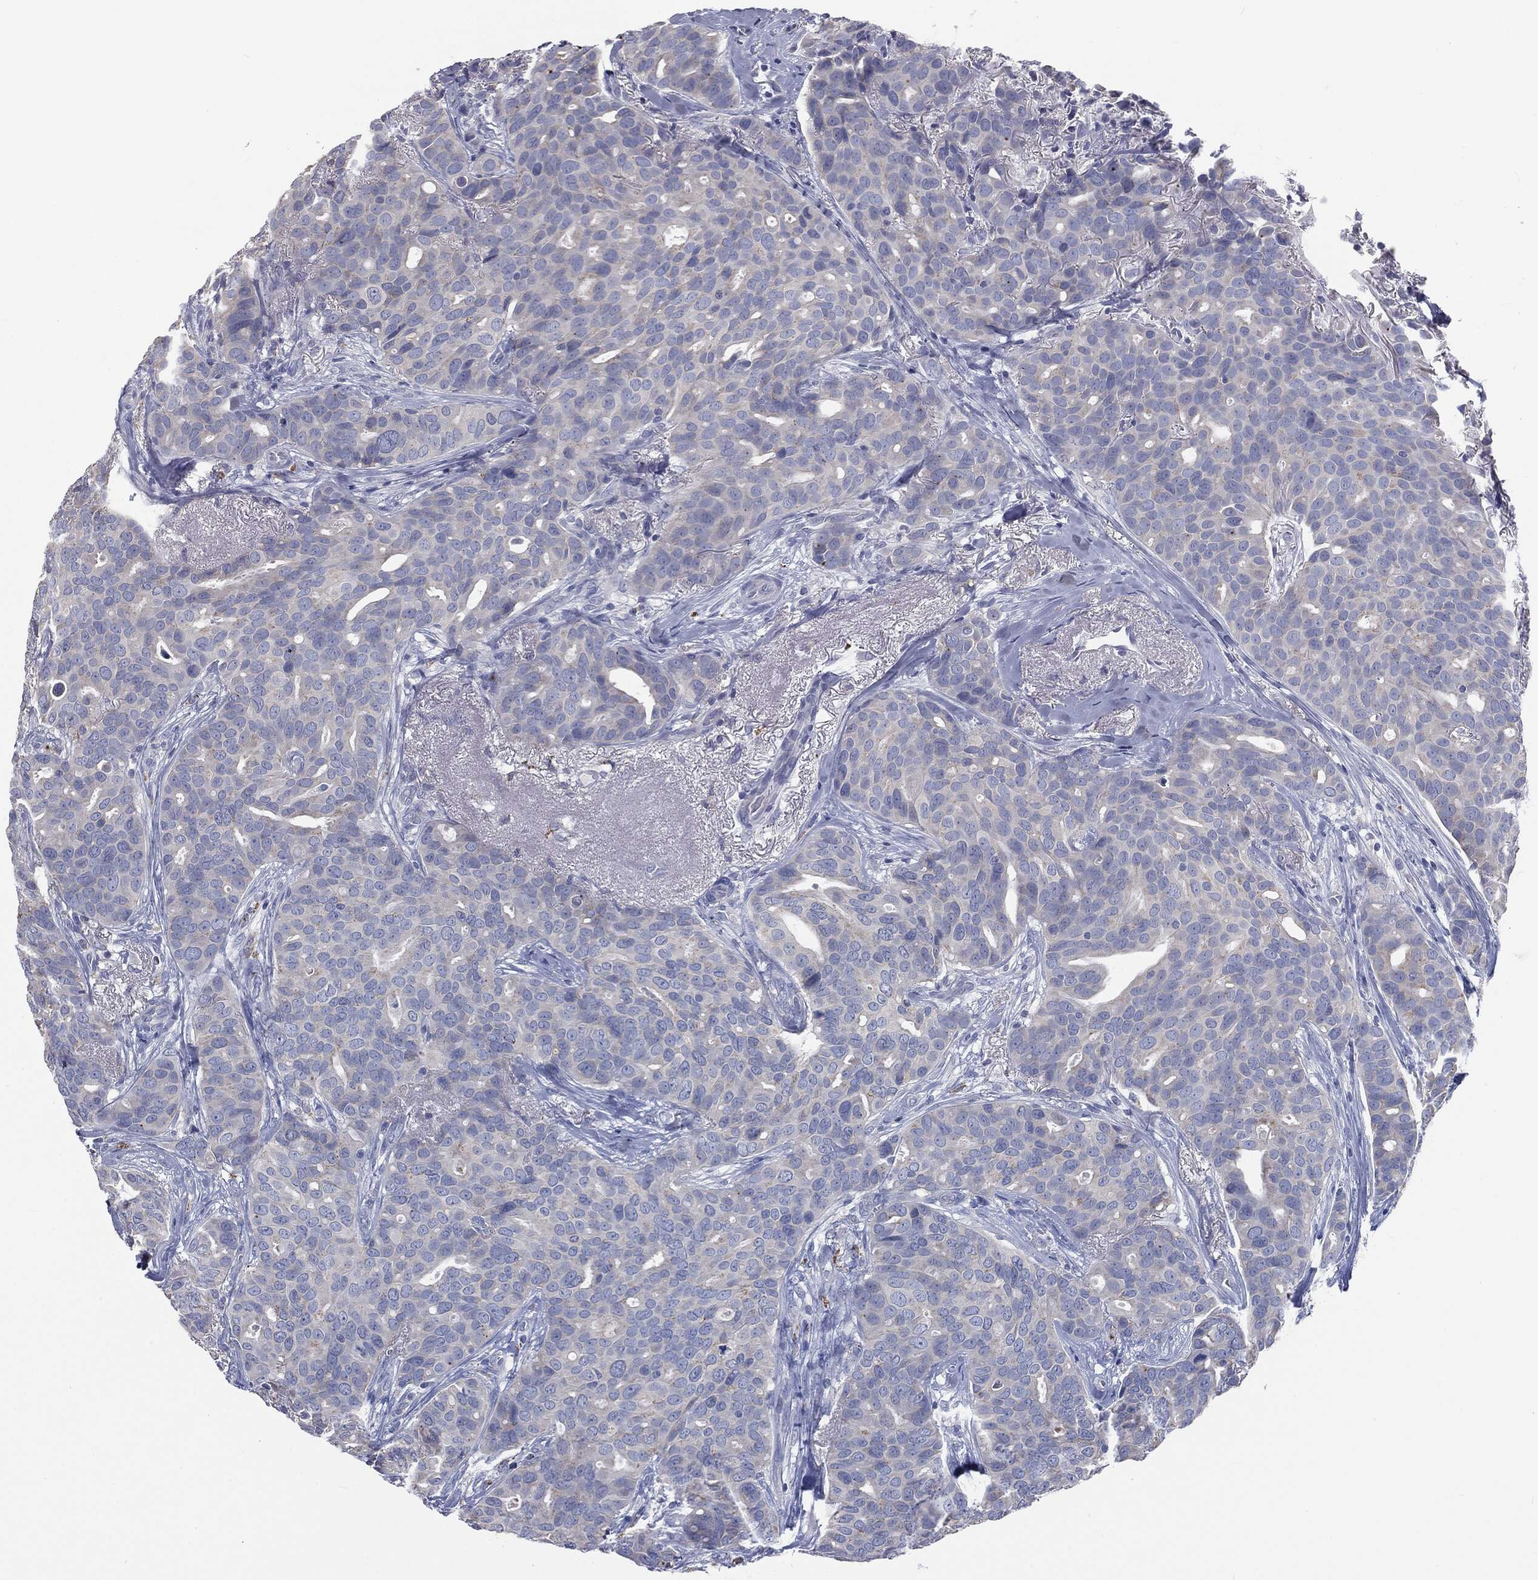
{"staining": {"intensity": "negative", "quantity": "none", "location": "none"}, "tissue": "breast cancer", "cell_type": "Tumor cells", "image_type": "cancer", "snomed": [{"axis": "morphology", "description": "Duct carcinoma"}, {"axis": "topography", "description": "Breast"}], "caption": "A histopathology image of breast cancer (intraductal carcinoma) stained for a protein shows no brown staining in tumor cells. (Immunohistochemistry, brightfield microscopy, high magnification).", "gene": "CAV3", "patient": {"sex": "female", "age": 54}}